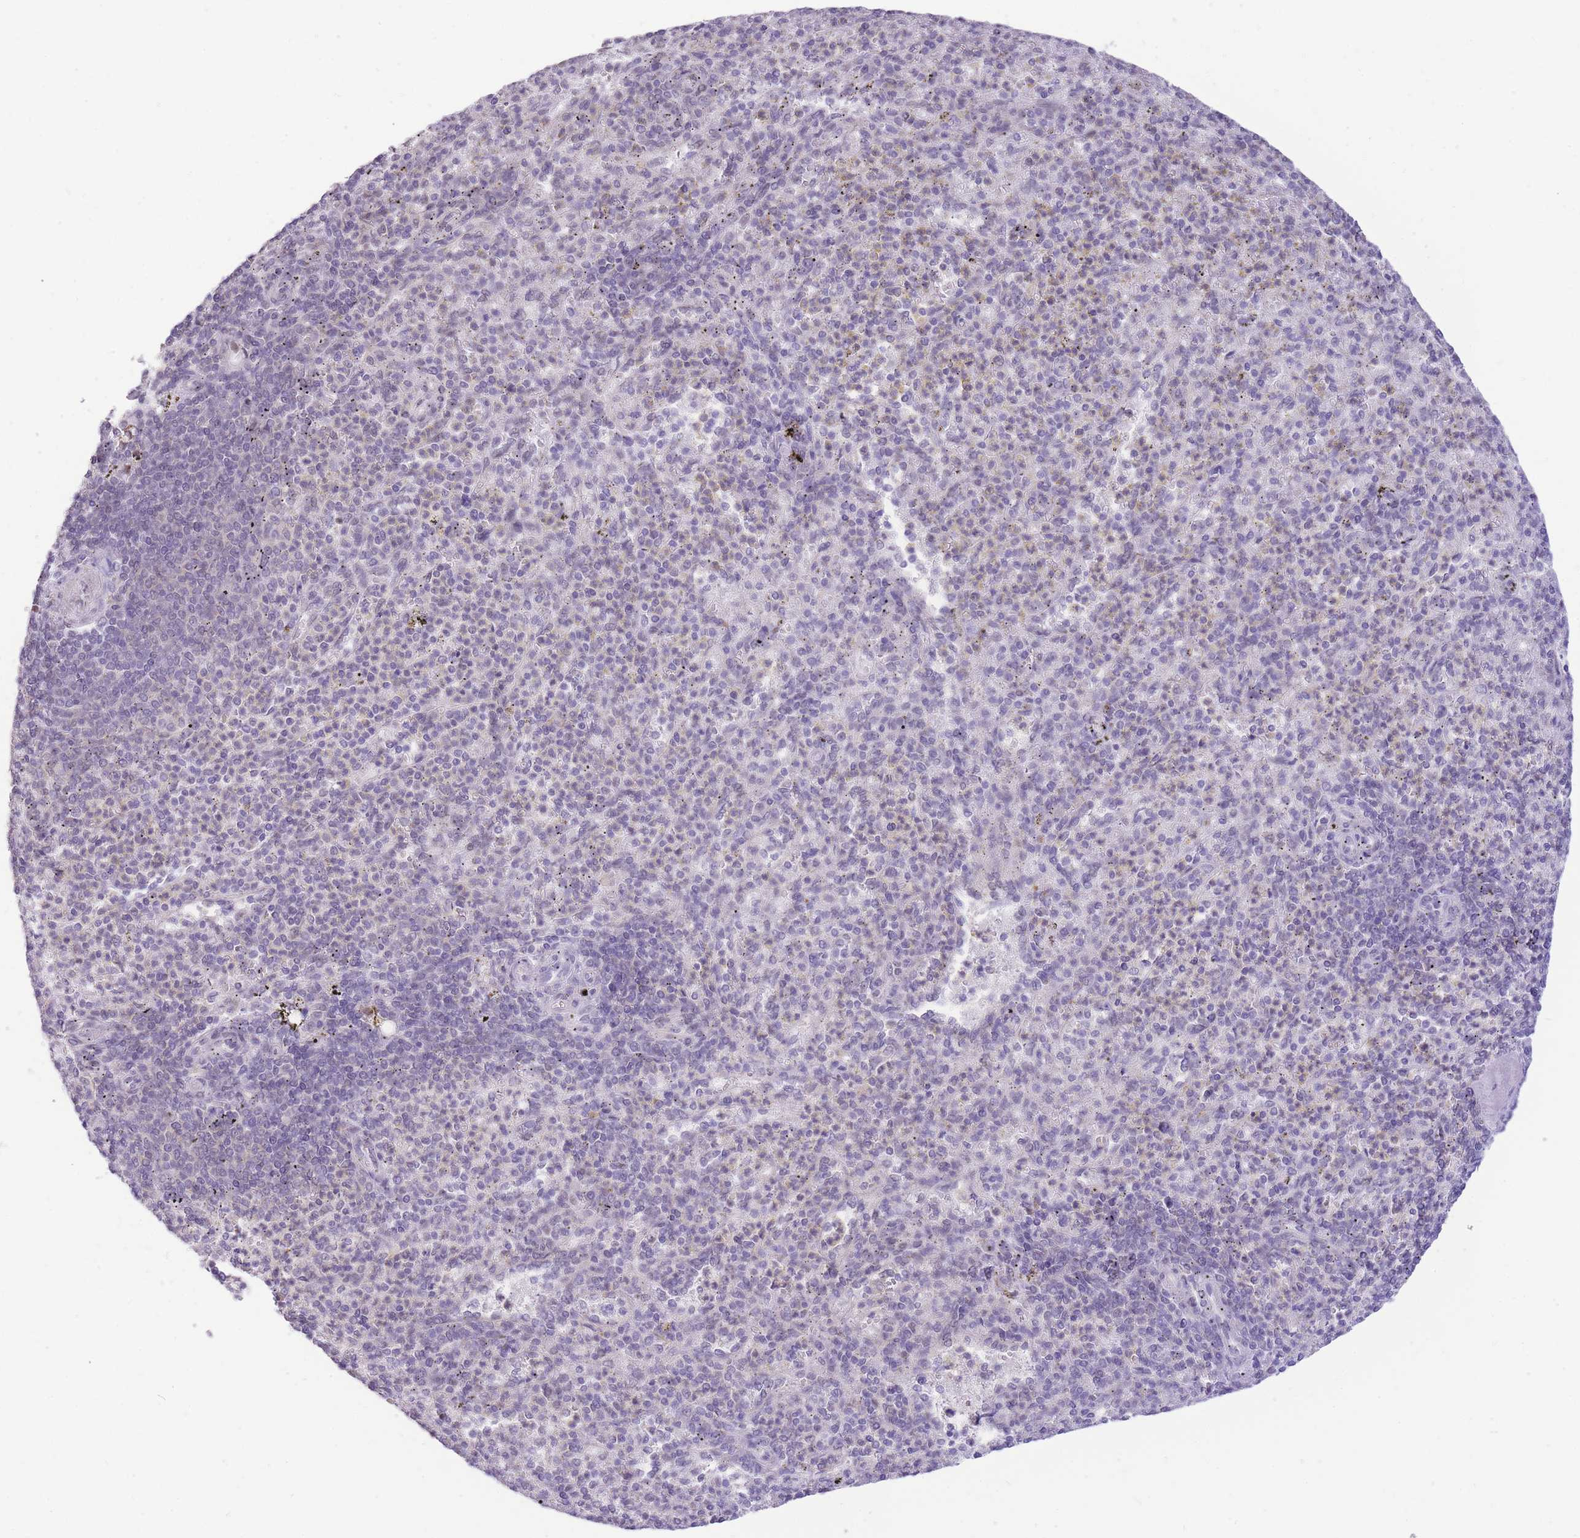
{"staining": {"intensity": "moderate", "quantity": "<25%", "location": "nuclear"}, "tissue": "spleen", "cell_type": "Cells in red pulp", "image_type": "normal", "snomed": [{"axis": "morphology", "description": "Normal tissue, NOS"}, {"axis": "topography", "description": "Spleen"}], "caption": "Protein staining reveals moderate nuclear expression in approximately <25% of cells in red pulp in normal spleen.", "gene": "UBXN7", "patient": {"sex": "female", "age": 74}}